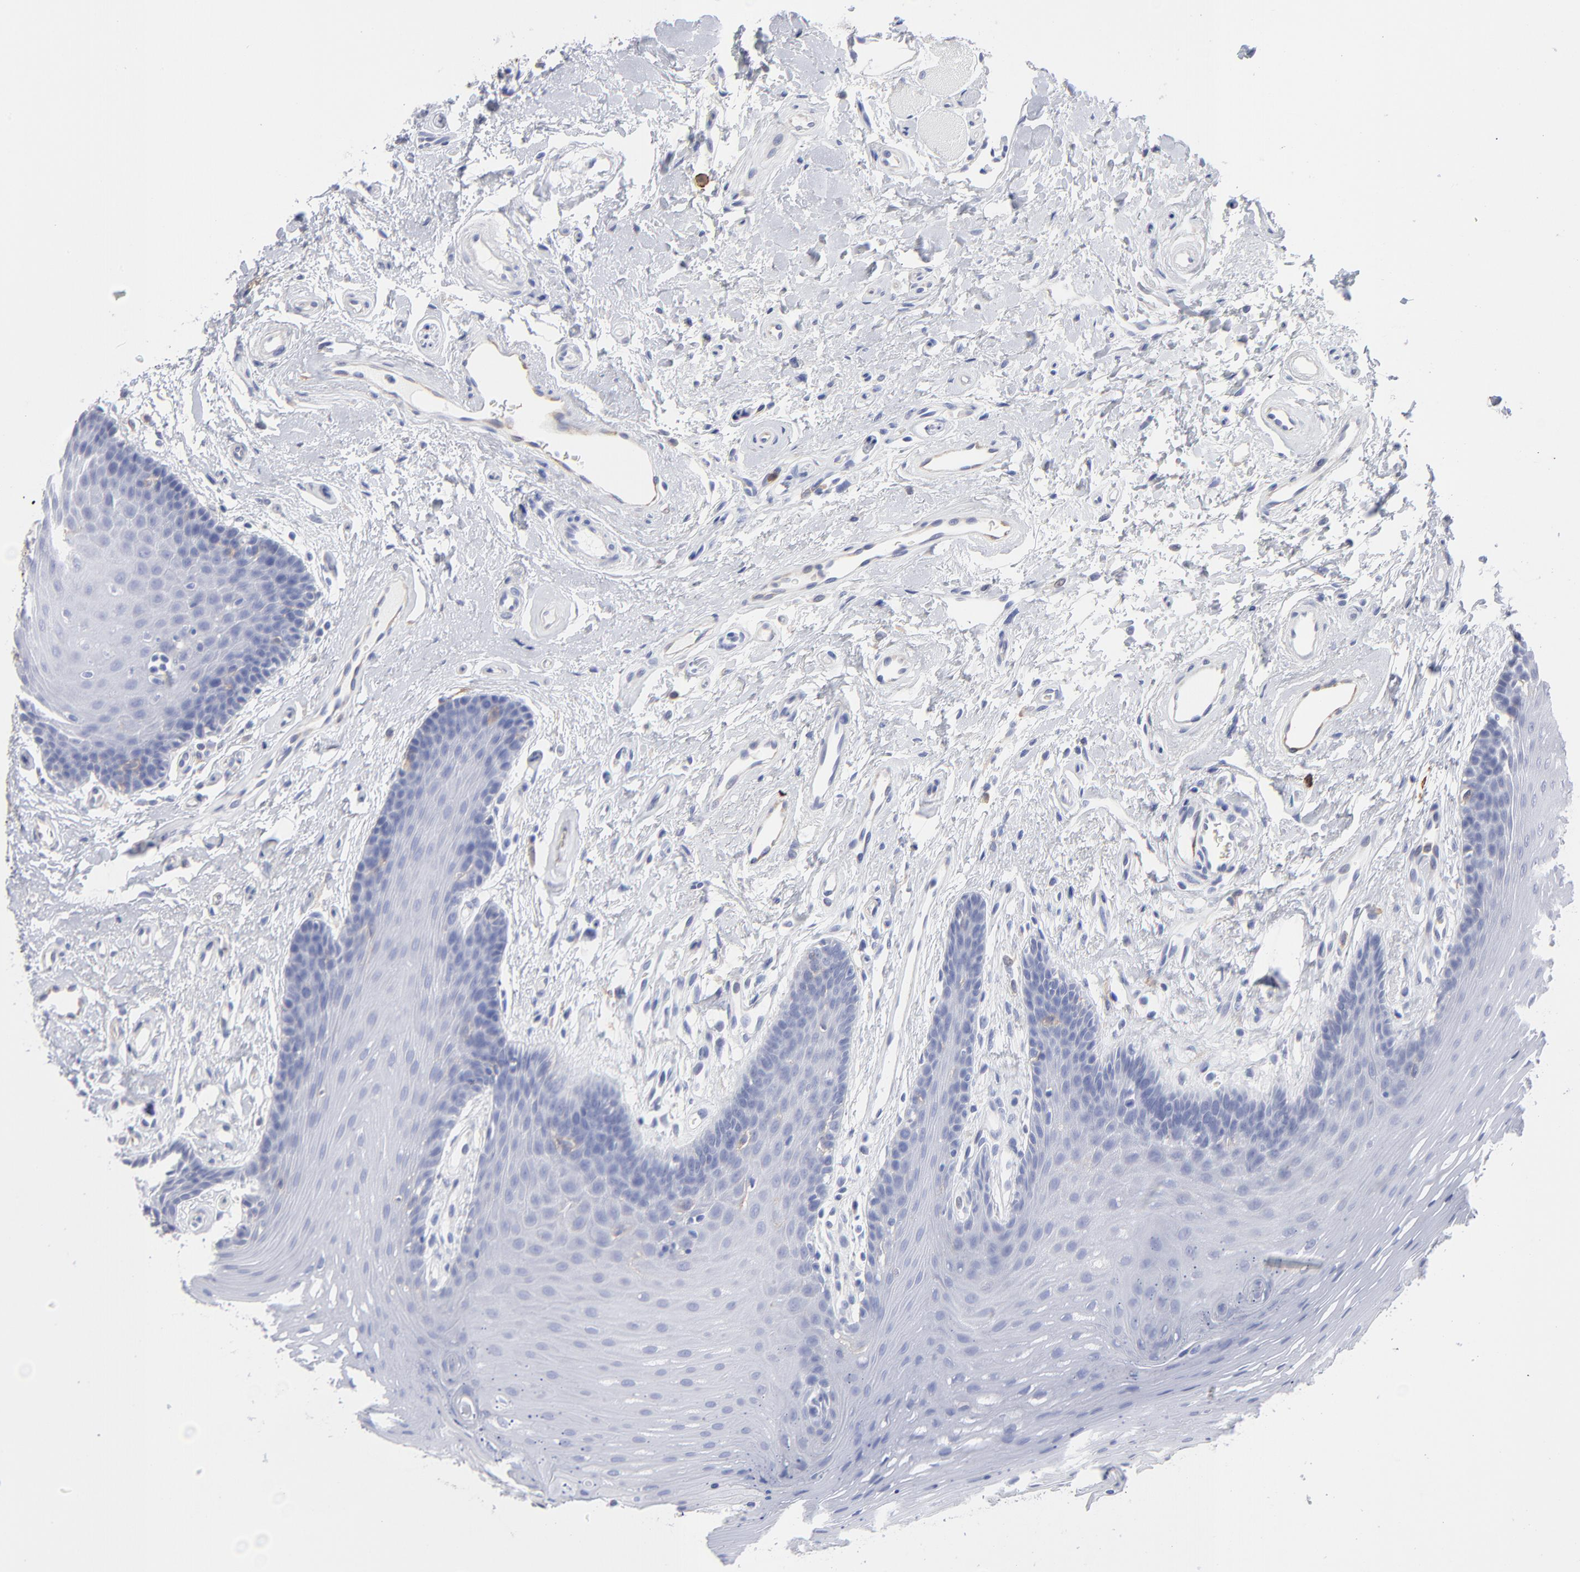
{"staining": {"intensity": "negative", "quantity": "none", "location": "none"}, "tissue": "oral mucosa", "cell_type": "Squamous epithelial cells", "image_type": "normal", "snomed": [{"axis": "morphology", "description": "Normal tissue, NOS"}, {"axis": "topography", "description": "Oral tissue"}], "caption": "Protein analysis of benign oral mucosa exhibits no significant expression in squamous epithelial cells.", "gene": "LAT2", "patient": {"sex": "male", "age": 62}}